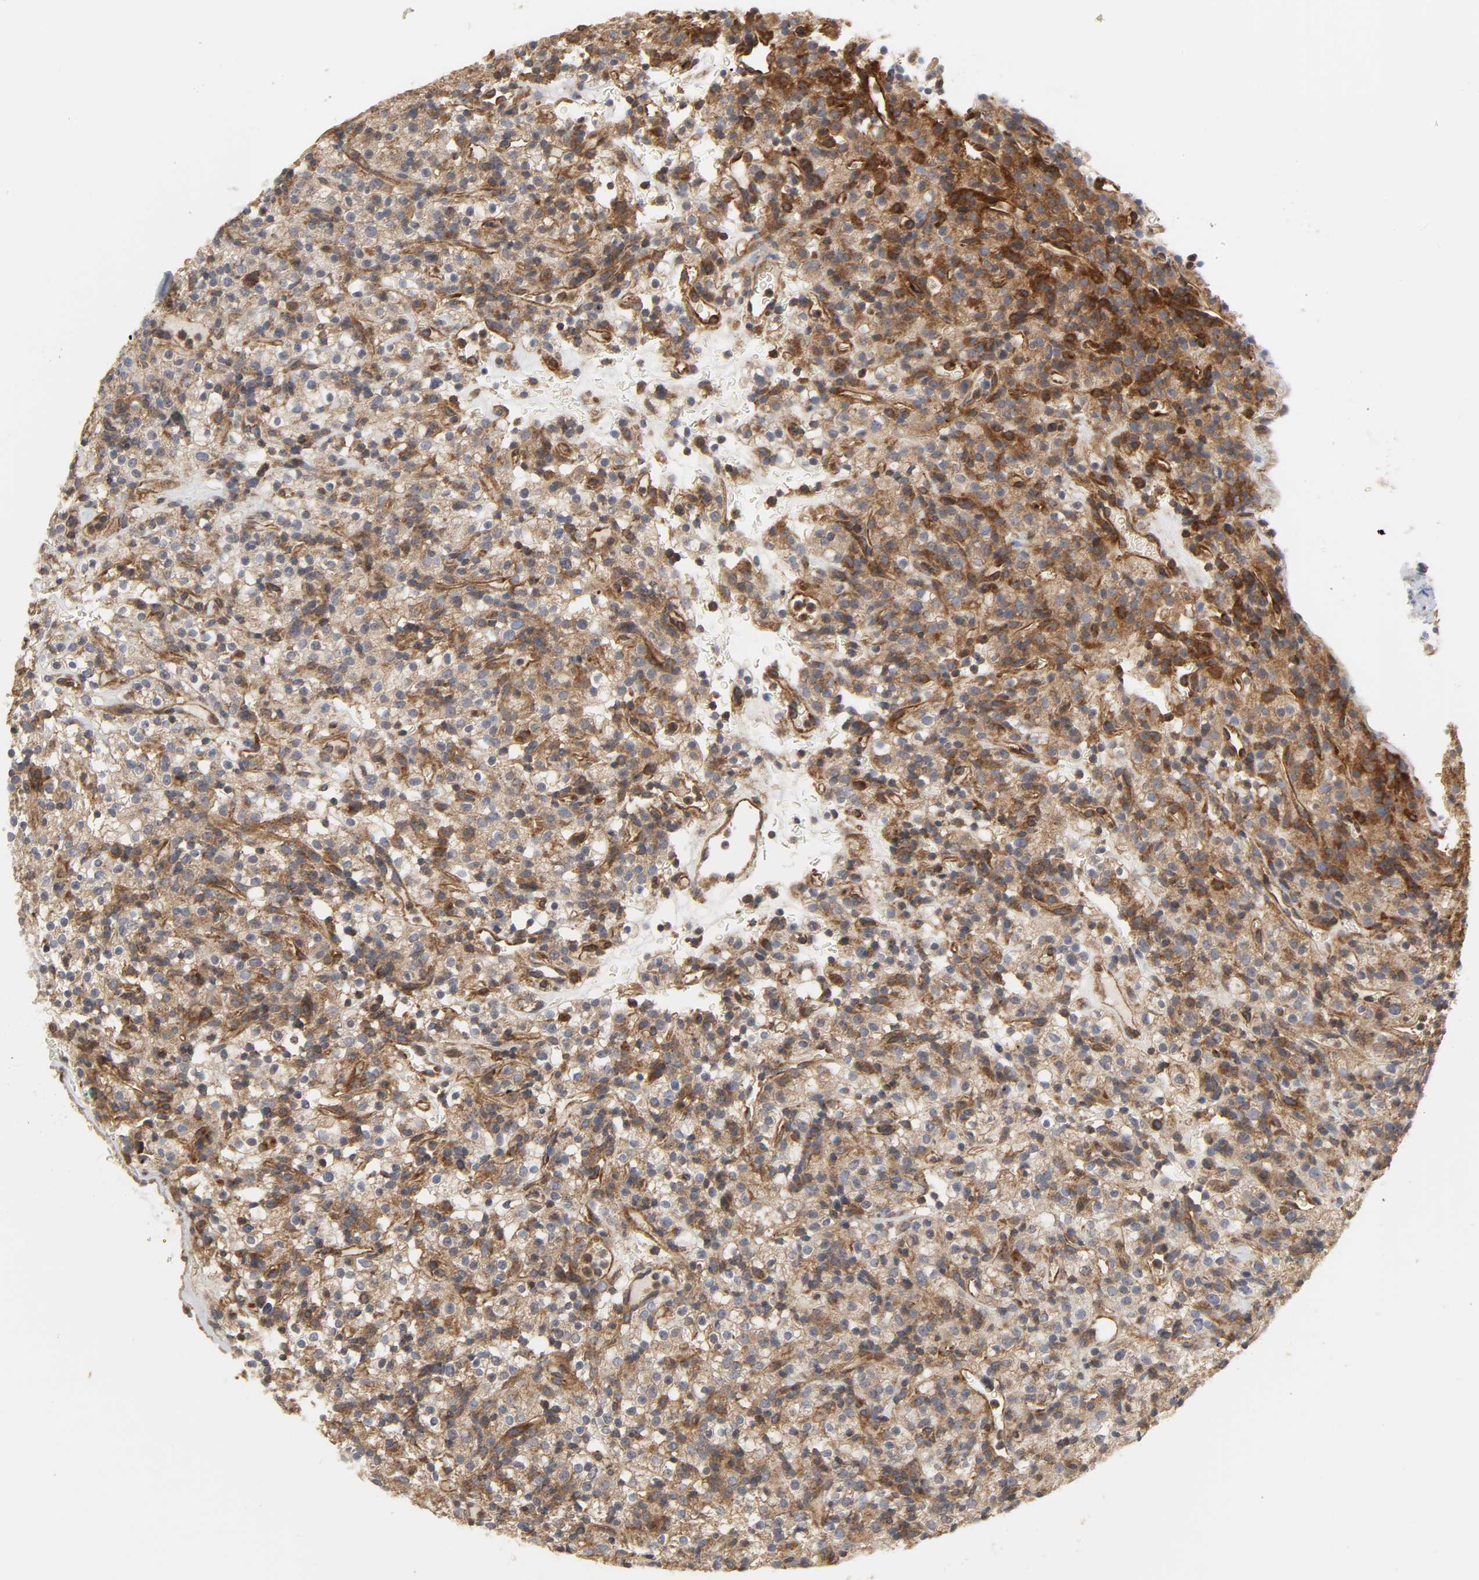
{"staining": {"intensity": "strong", "quantity": ">75%", "location": "cytoplasmic/membranous"}, "tissue": "renal cancer", "cell_type": "Tumor cells", "image_type": "cancer", "snomed": [{"axis": "morphology", "description": "Normal tissue, NOS"}, {"axis": "morphology", "description": "Adenocarcinoma, NOS"}, {"axis": "topography", "description": "Kidney"}], "caption": "Renal adenocarcinoma stained for a protein (brown) displays strong cytoplasmic/membranous positive positivity in about >75% of tumor cells.", "gene": "SH3GLB1", "patient": {"sex": "female", "age": 72}}